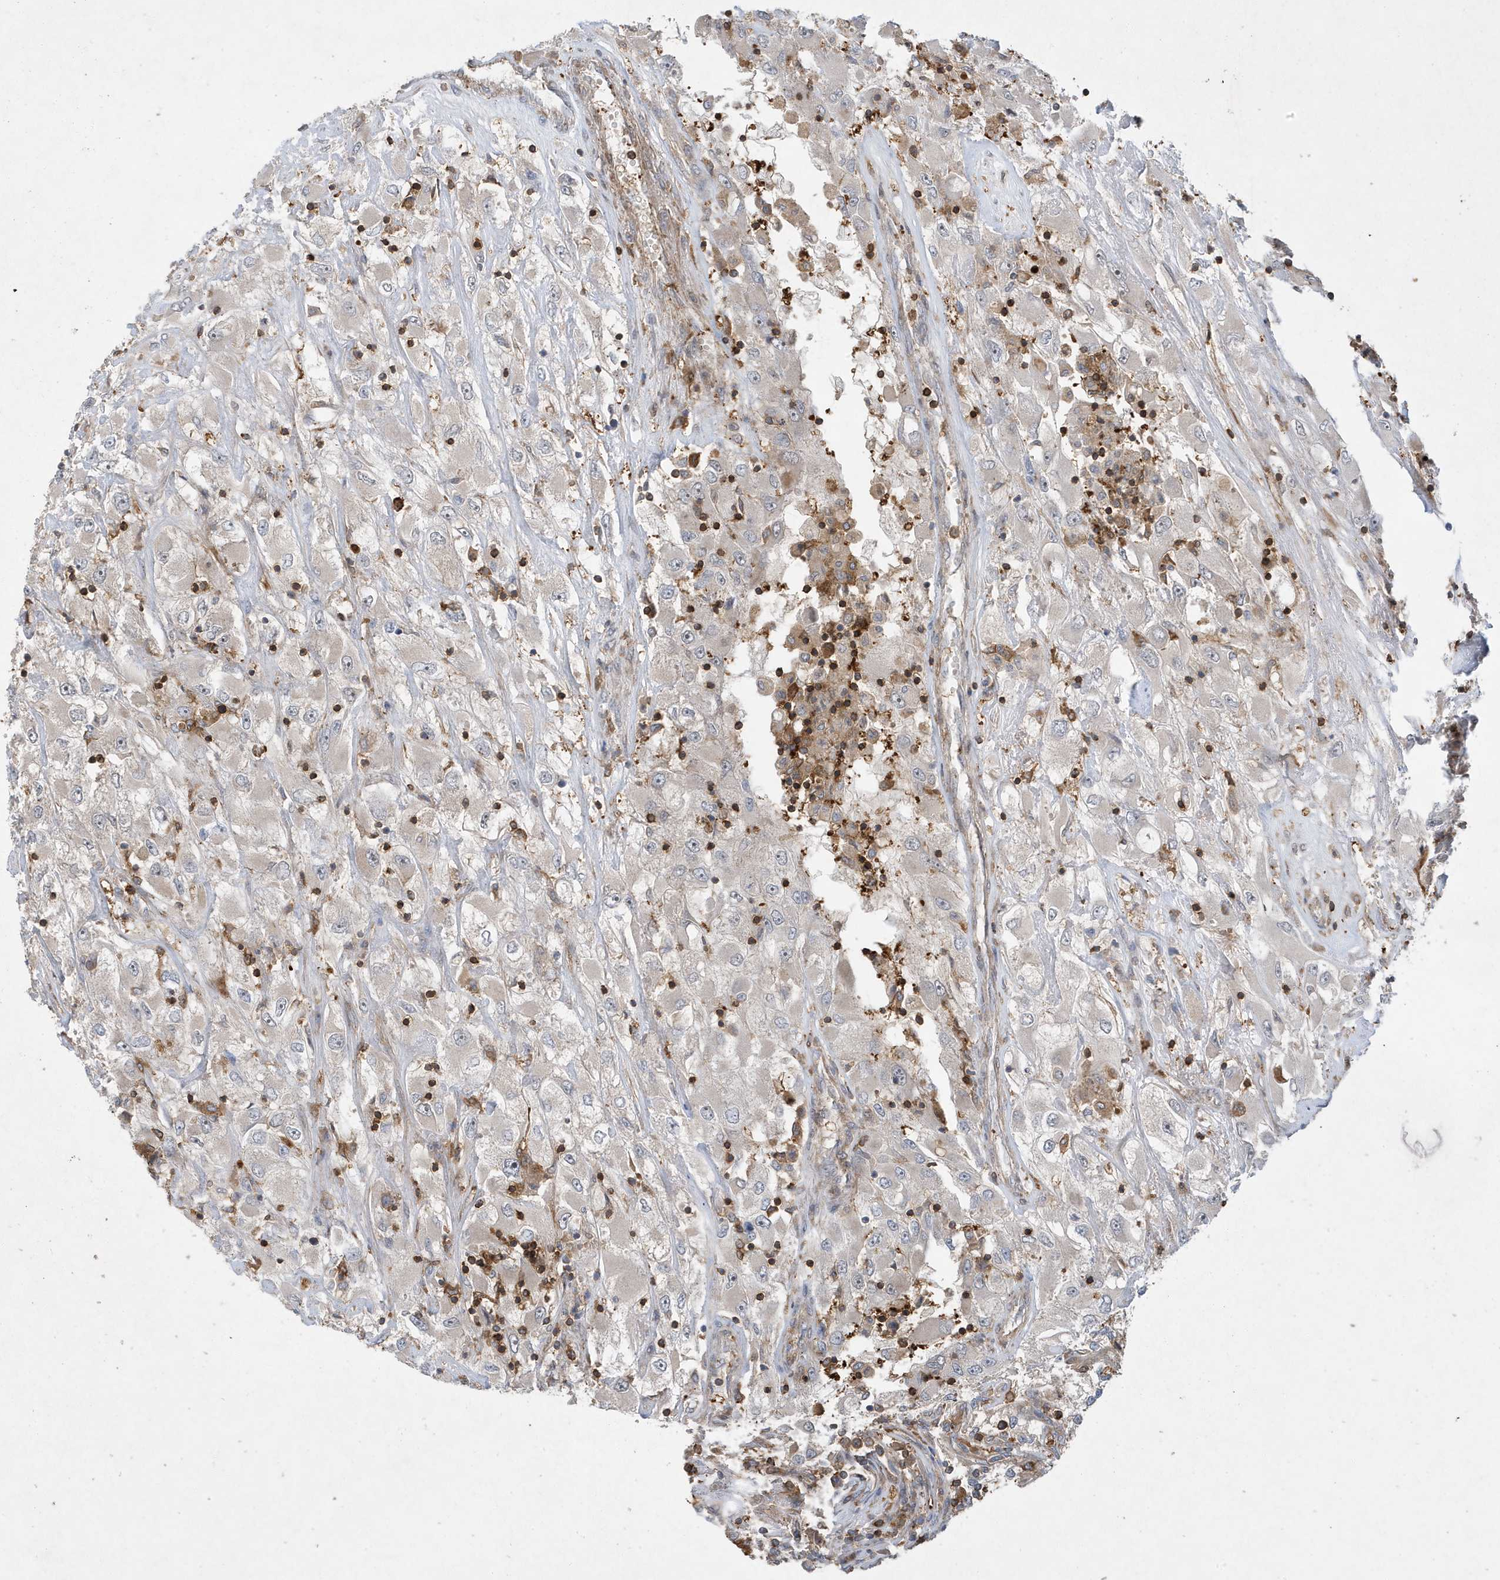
{"staining": {"intensity": "negative", "quantity": "none", "location": "none"}, "tissue": "renal cancer", "cell_type": "Tumor cells", "image_type": "cancer", "snomed": [{"axis": "morphology", "description": "Adenocarcinoma, NOS"}, {"axis": "topography", "description": "Kidney"}], "caption": "The immunohistochemistry image has no significant positivity in tumor cells of adenocarcinoma (renal) tissue. Brightfield microscopy of immunohistochemistry (IHC) stained with DAB (brown) and hematoxylin (blue), captured at high magnification.", "gene": "LAPTM4A", "patient": {"sex": "female", "age": 52}}